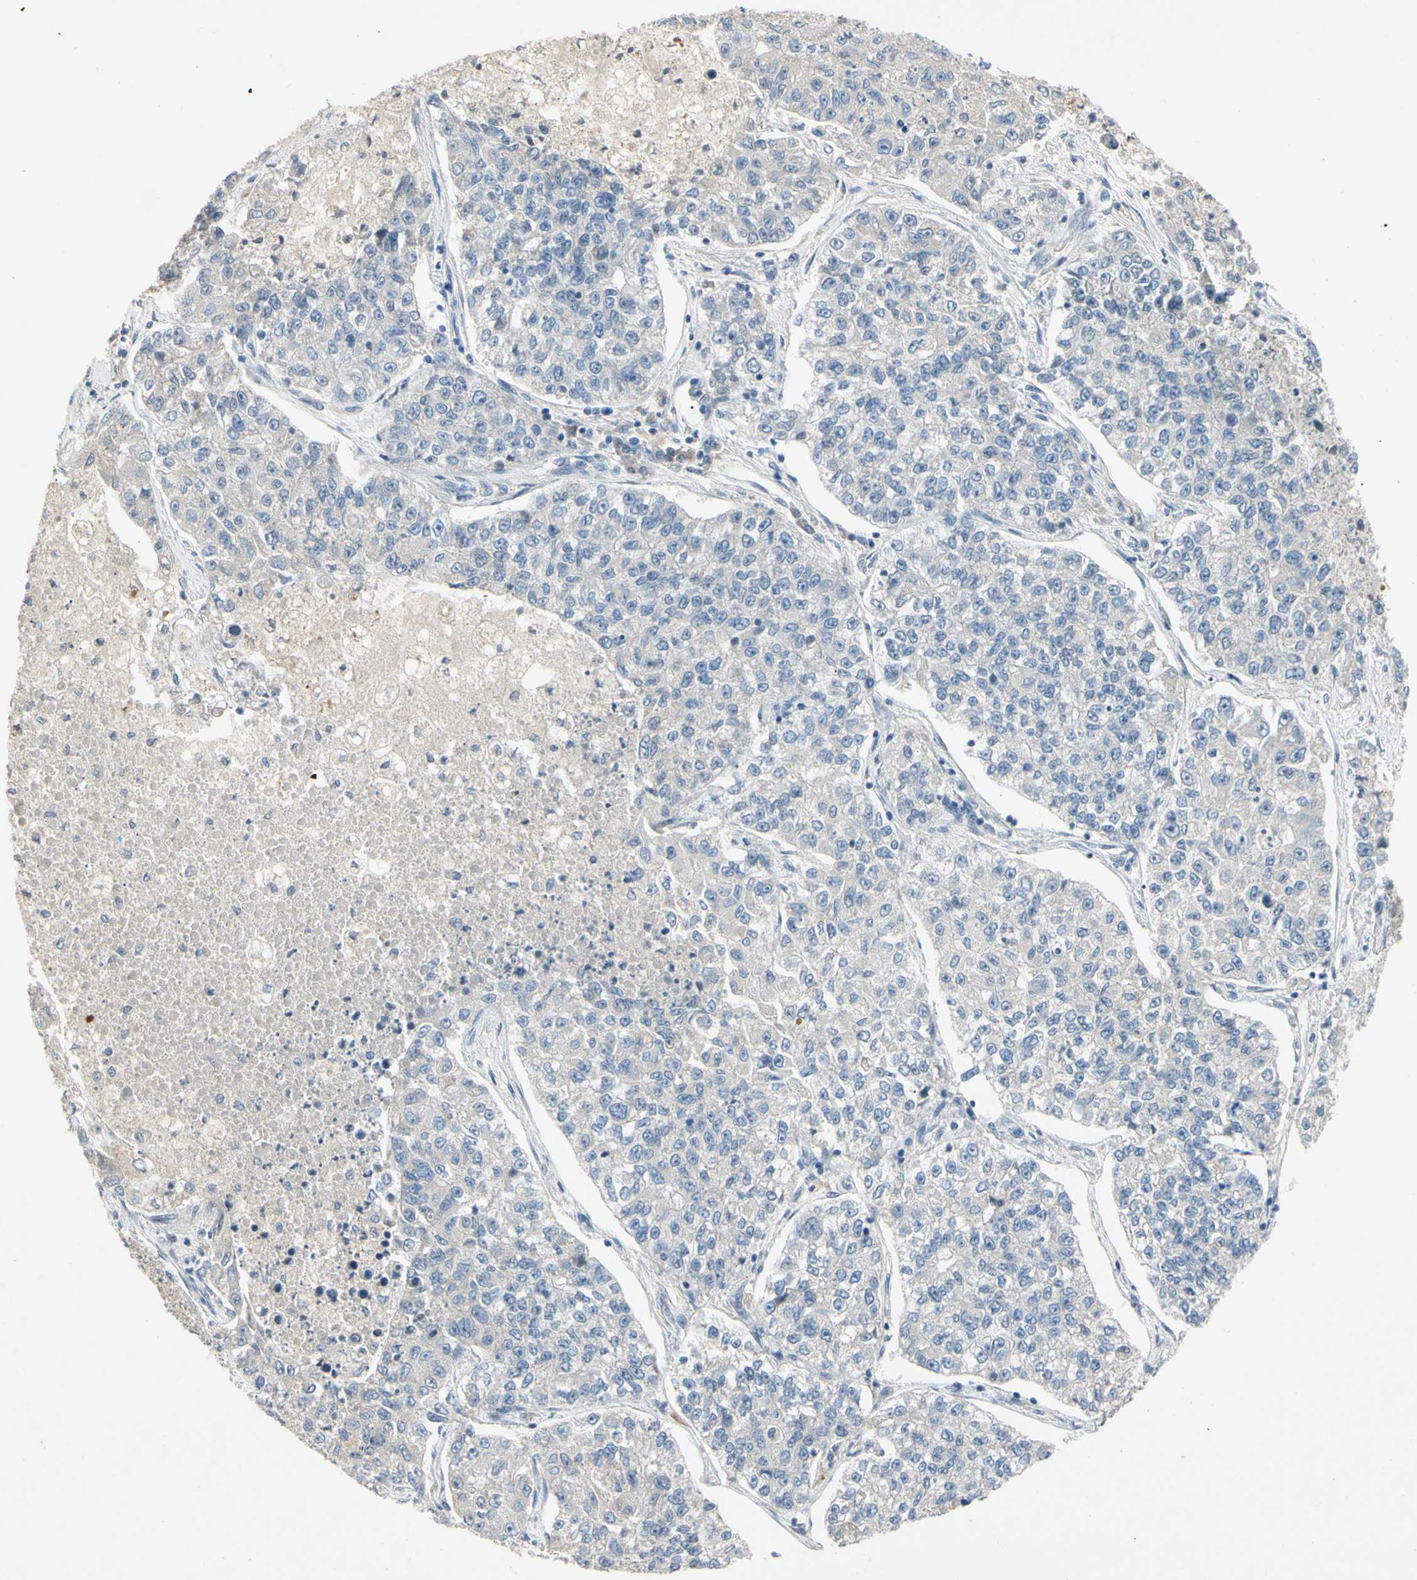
{"staining": {"intensity": "negative", "quantity": "none", "location": "none"}, "tissue": "lung cancer", "cell_type": "Tumor cells", "image_type": "cancer", "snomed": [{"axis": "morphology", "description": "Adenocarcinoma, NOS"}, {"axis": "topography", "description": "Lung"}], "caption": "Photomicrograph shows no significant protein positivity in tumor cells of lung adenocarcinoma.", "gene": "PRSS21", "patient": {"sex": "male", "age": 49}}